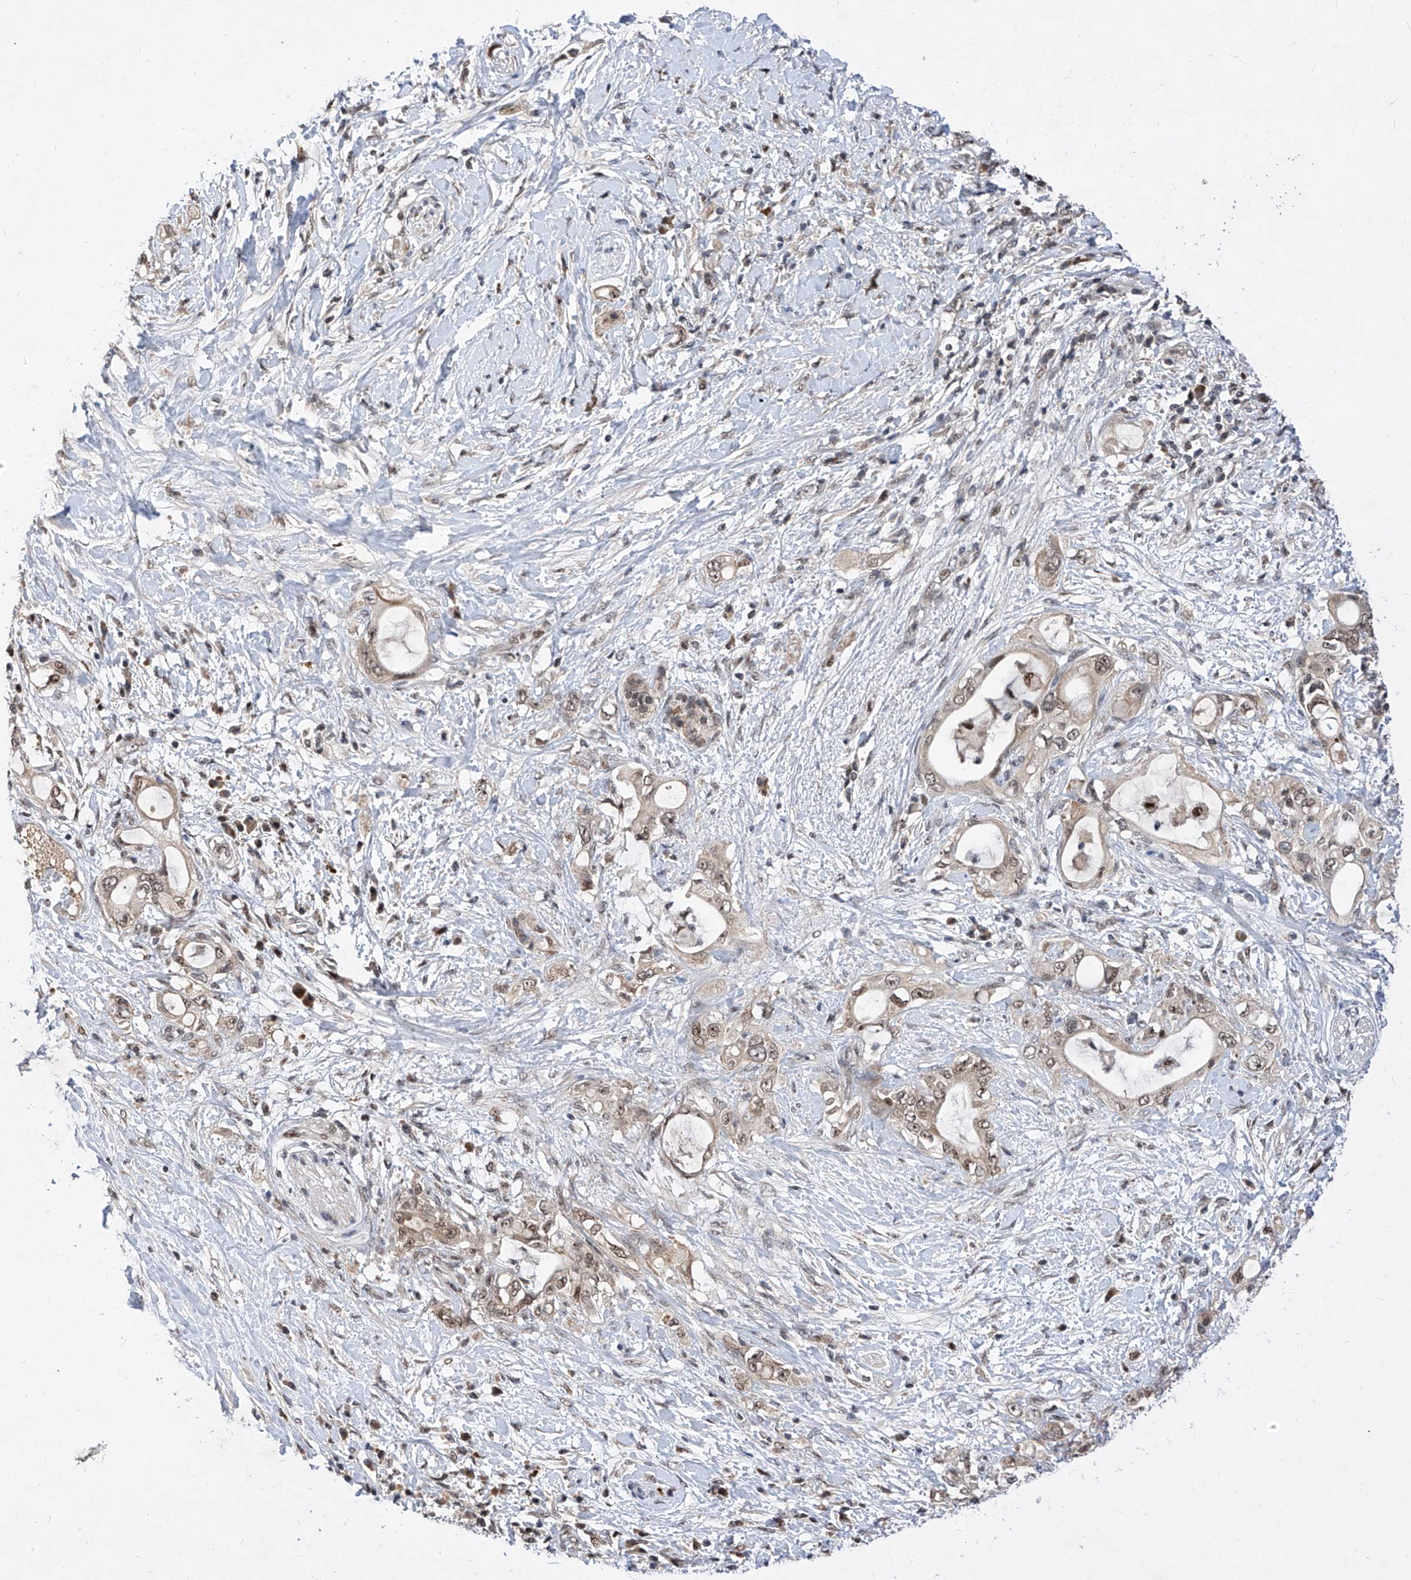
{"staining": {"intensity": "weak", "quantity": ">75%", "location": "nuclear"}, "tissue": "pancreatic cancer", "cell_type": "Tumor cells", "image_type": "cancer", "snomed": [{"axis": "morphology", "description": "Adenocarcinoma, NOS"}, {"axis": "topography", "description": "Pancreas"}], "caption": "Protein expression analysis of adenocarcinoma (pancreatic) exhibits weak nuclear positivity in approximately >75% of tumor cells. (brown staining indicates protein expression, while blue staining denotes nuclei).", "gene": "LGR4", "patient": {"sex": "female", "age": 56}}